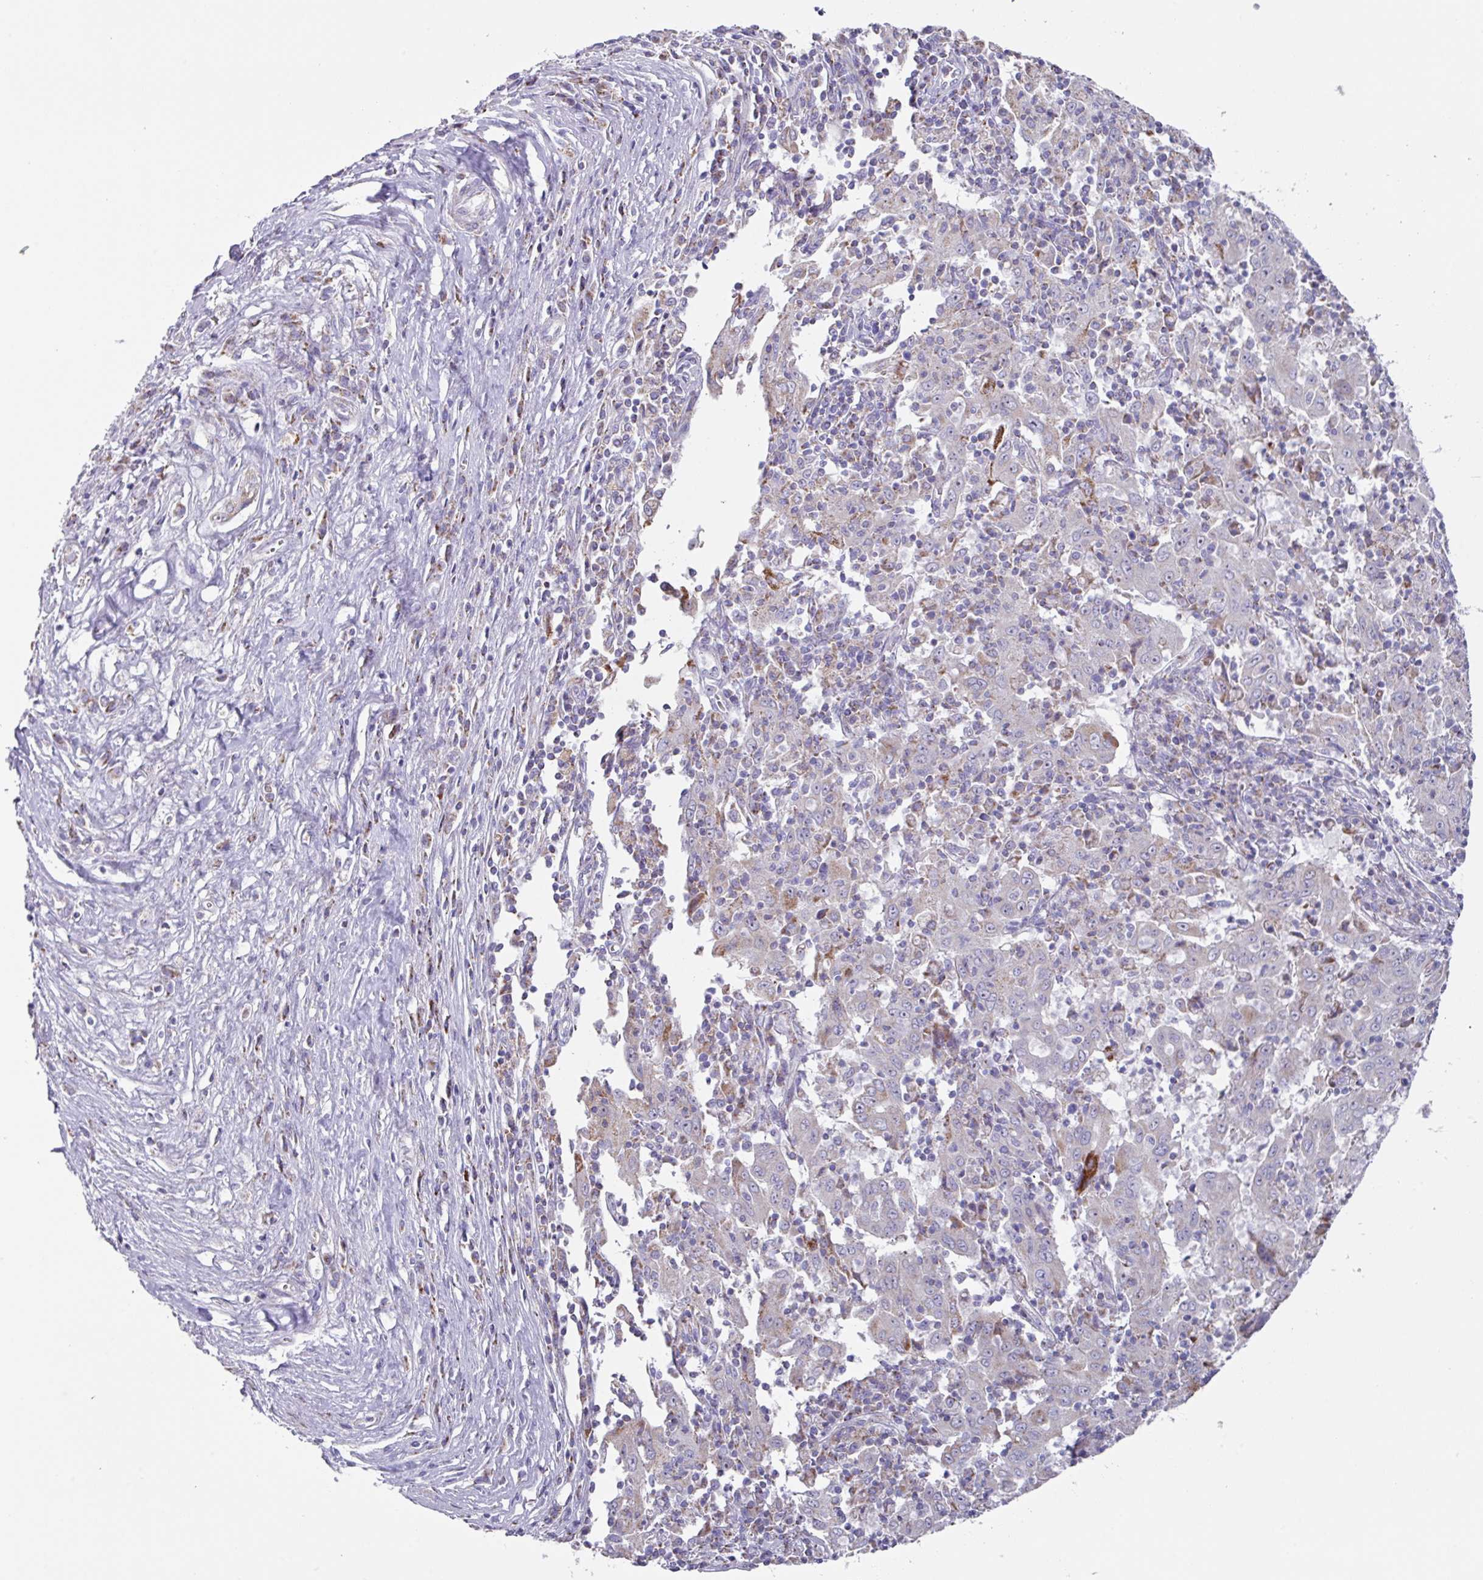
{"staining": {"intensity": "negative", "quantity": "none", "location": "none"}, "tissue": "pancreatic cancer", "cell_type": "Tumor cells", "image_type": "cancer", "snomed": [{"axis": "morphology", "description": "Adenocarcinoma, NOS"}, {"axis": "topography", "description": "Pancreas"}], "caption": "Human pancreatic cancer (adenocarcinoma) stained for a protein using IHC exhibits no positivity in tumor cells.", "gene": "MT-ND4", "patient": {"sex": "male", "age": 63}}